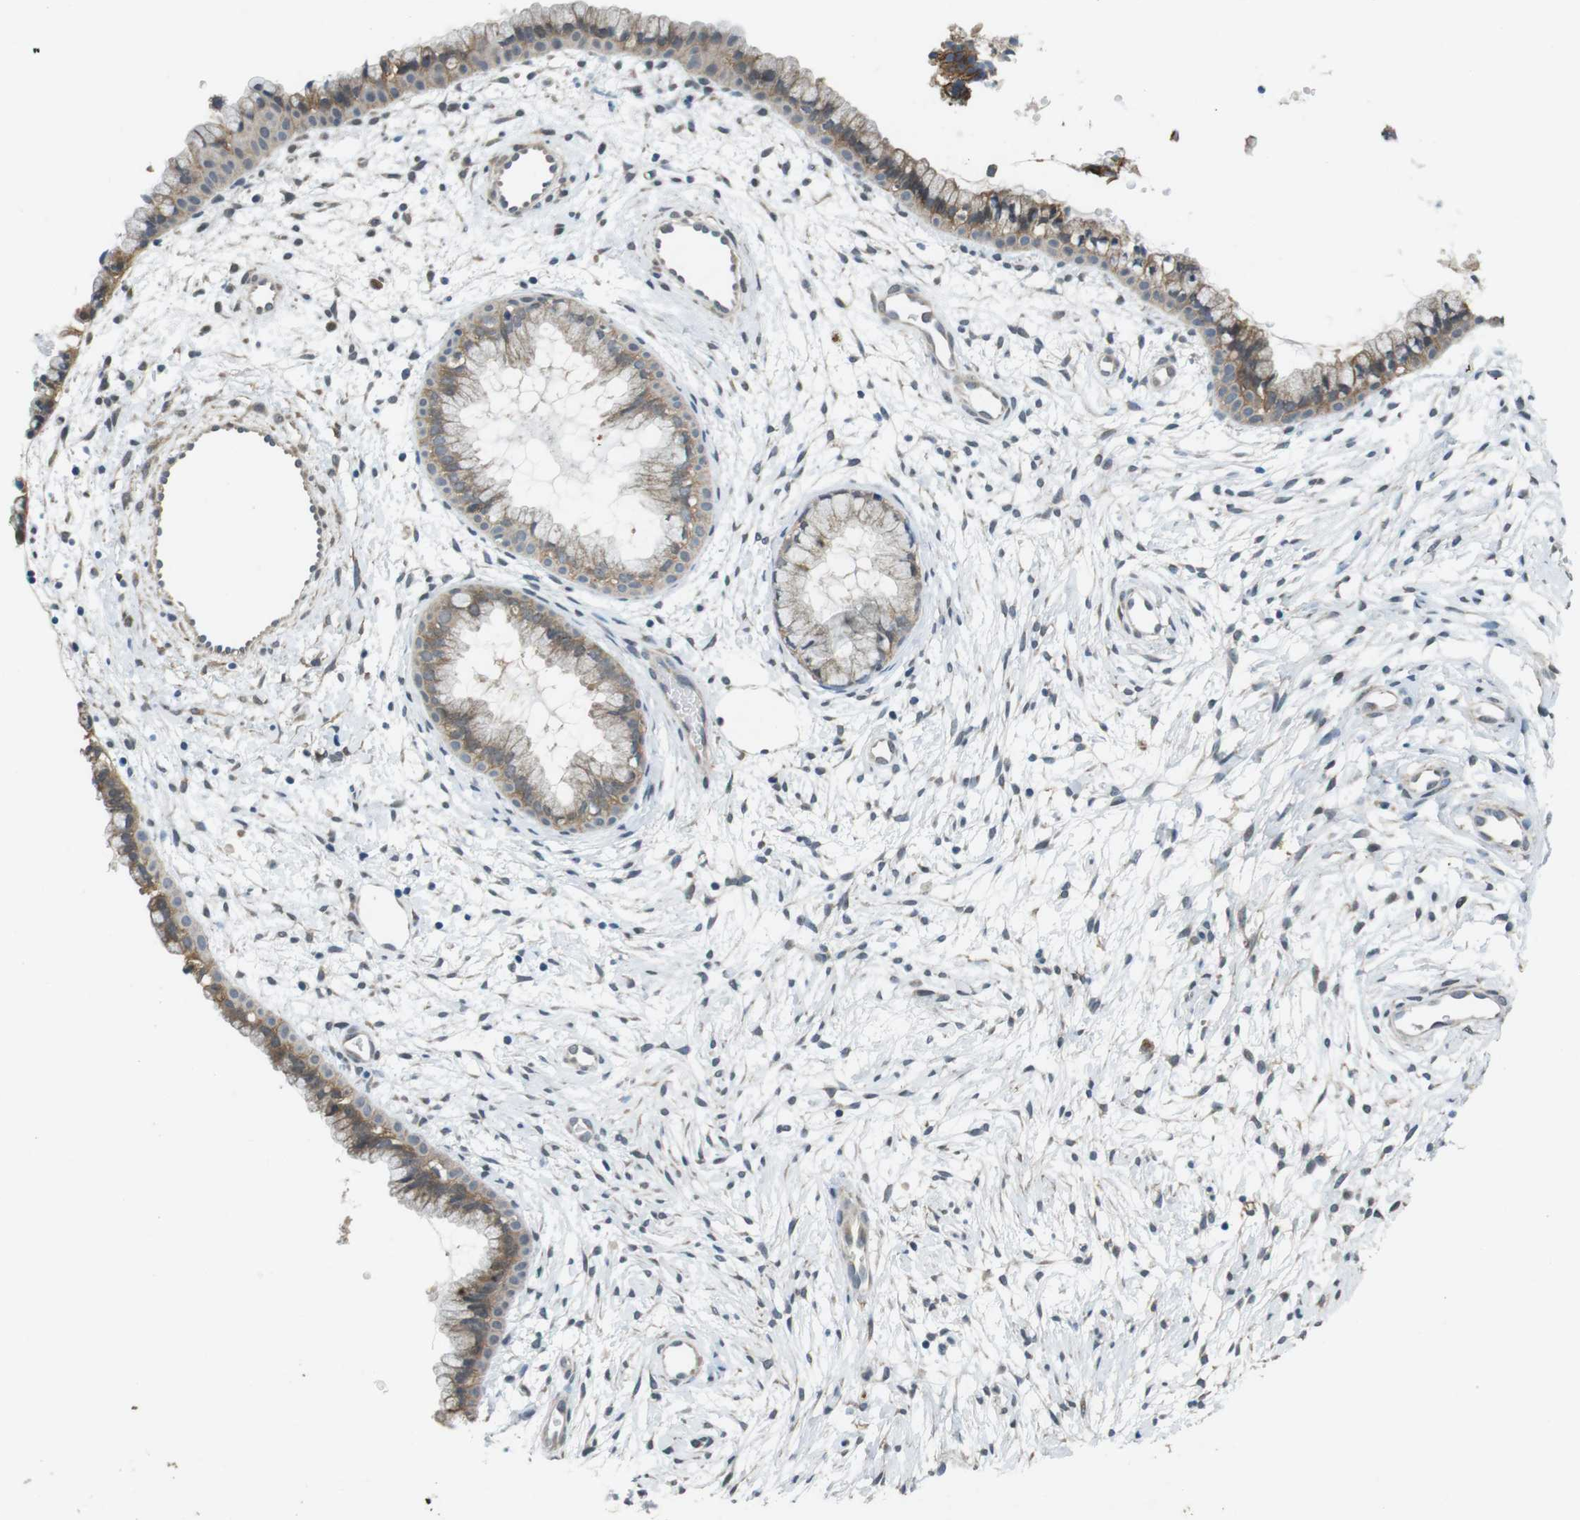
{"staining": {"intensity": "moderate", "quantity": "25%-75%", "location": "cytoplasmic/membranous"}, "tissue": "cervix", "cell_type": "Glandular cells", "image_type": "normal", "snomed": [{"axis": "morphology", "description": "Normal tissue, NOS"}, {"axis": "topography", "description": "Cervix"}], "caption": "Moderate cytoplasmic/membranous expression is present in about 25%-75% of glandular cells in normal cervix.", "gene": "CLDN7", "patient": {"sex": "female", "age": 39}}